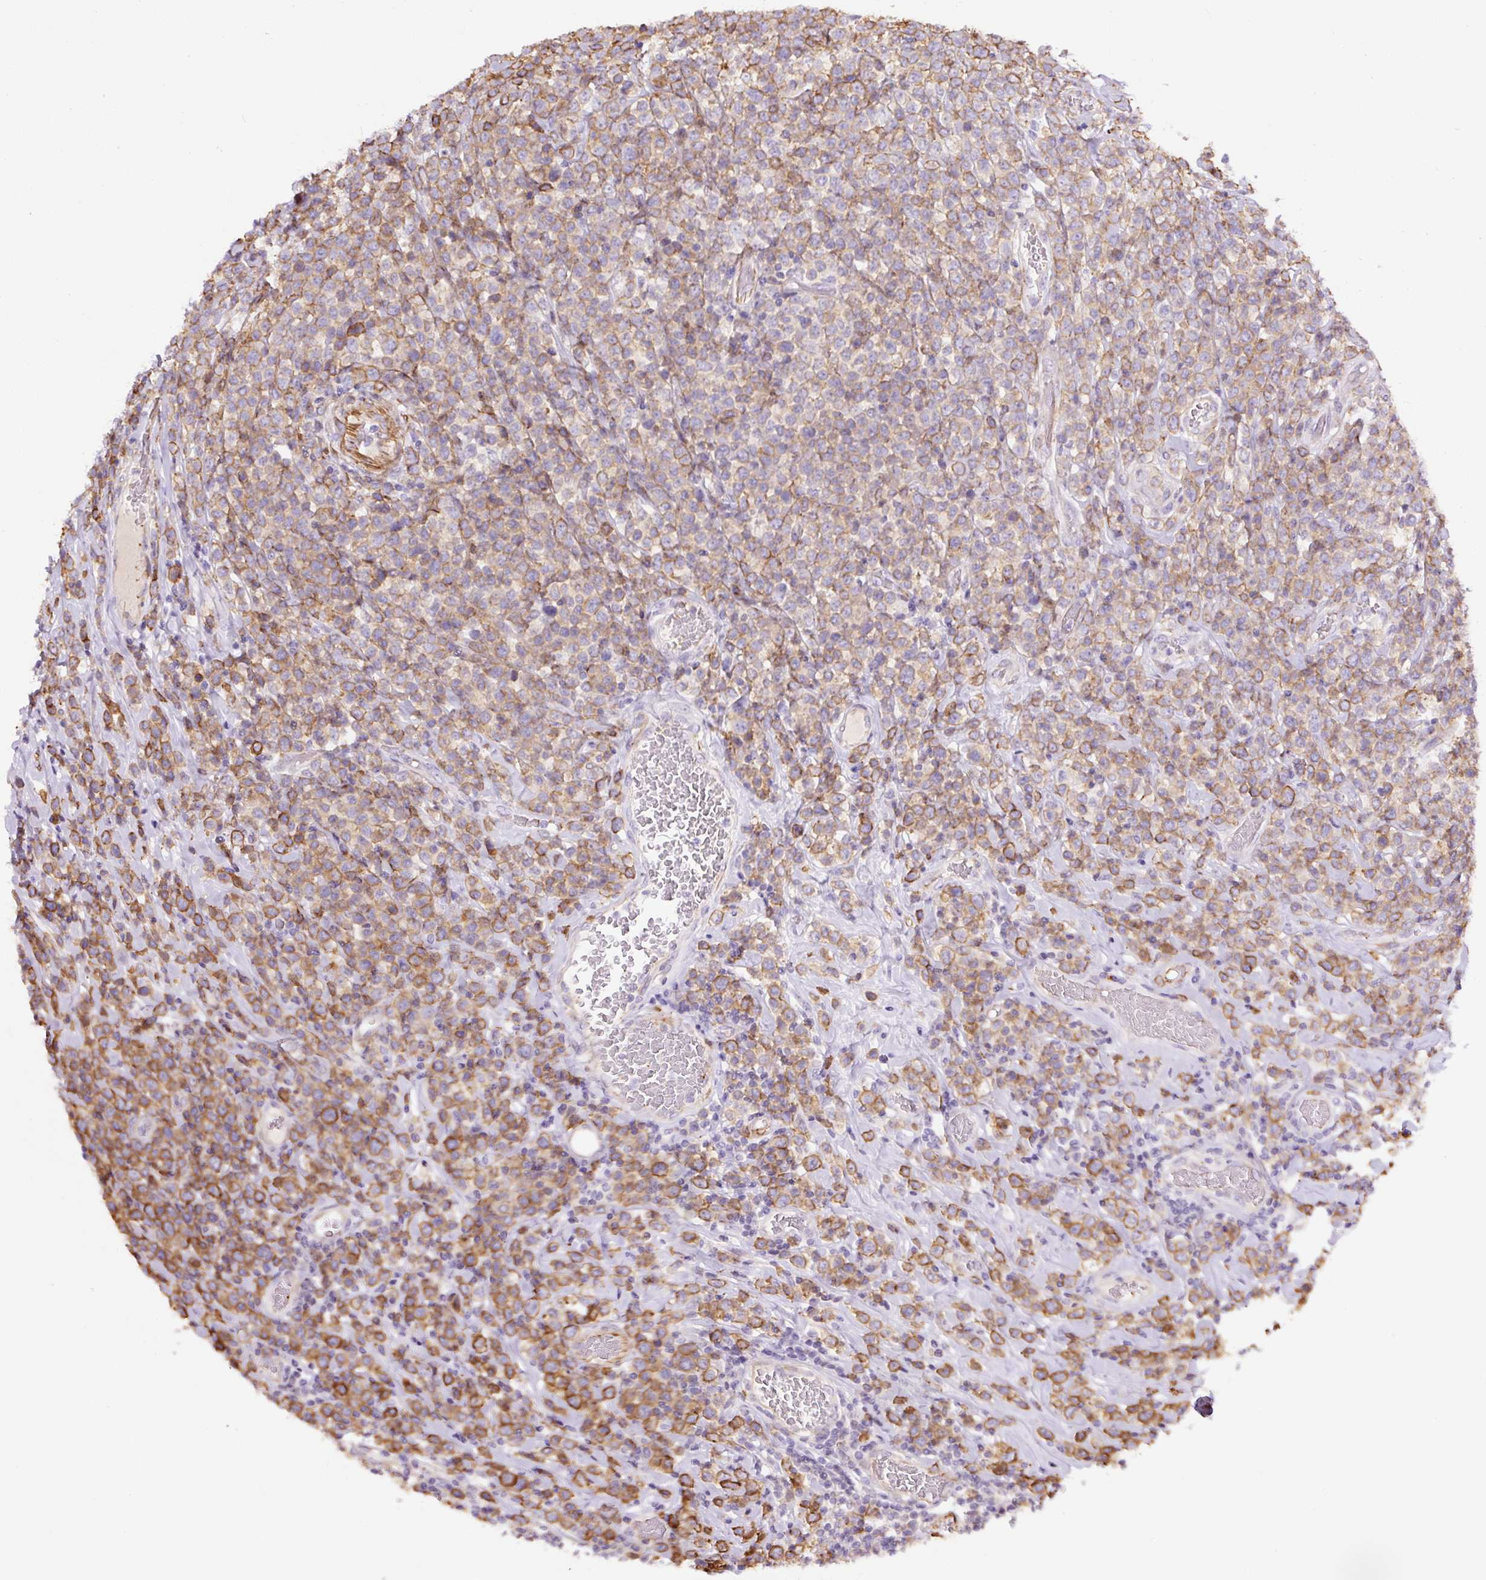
{"staining": {"intensity": "moderate", "quantity": ">75%", "location": "cytoplasmic/membranous"}, "tissue": "lymphoma", "cell_type": "Tumor cells", "image_type": "cancer", "snomed": [{"axis": "morphology", "description": "Malignant lymphoma, non-Hodgkin's type, High grade"}, {"axis": "topography", "description": "Soft tissue"}], "caption": "Protein analysis of high-grade malignant lymphoma, non-Hodgkin's type tissue shows moderate cytoplasmic/membranous expression in about >75% of tumor cells.", "gene": "B3GALT5", "patient": {"sex": "female", "age": 56}}